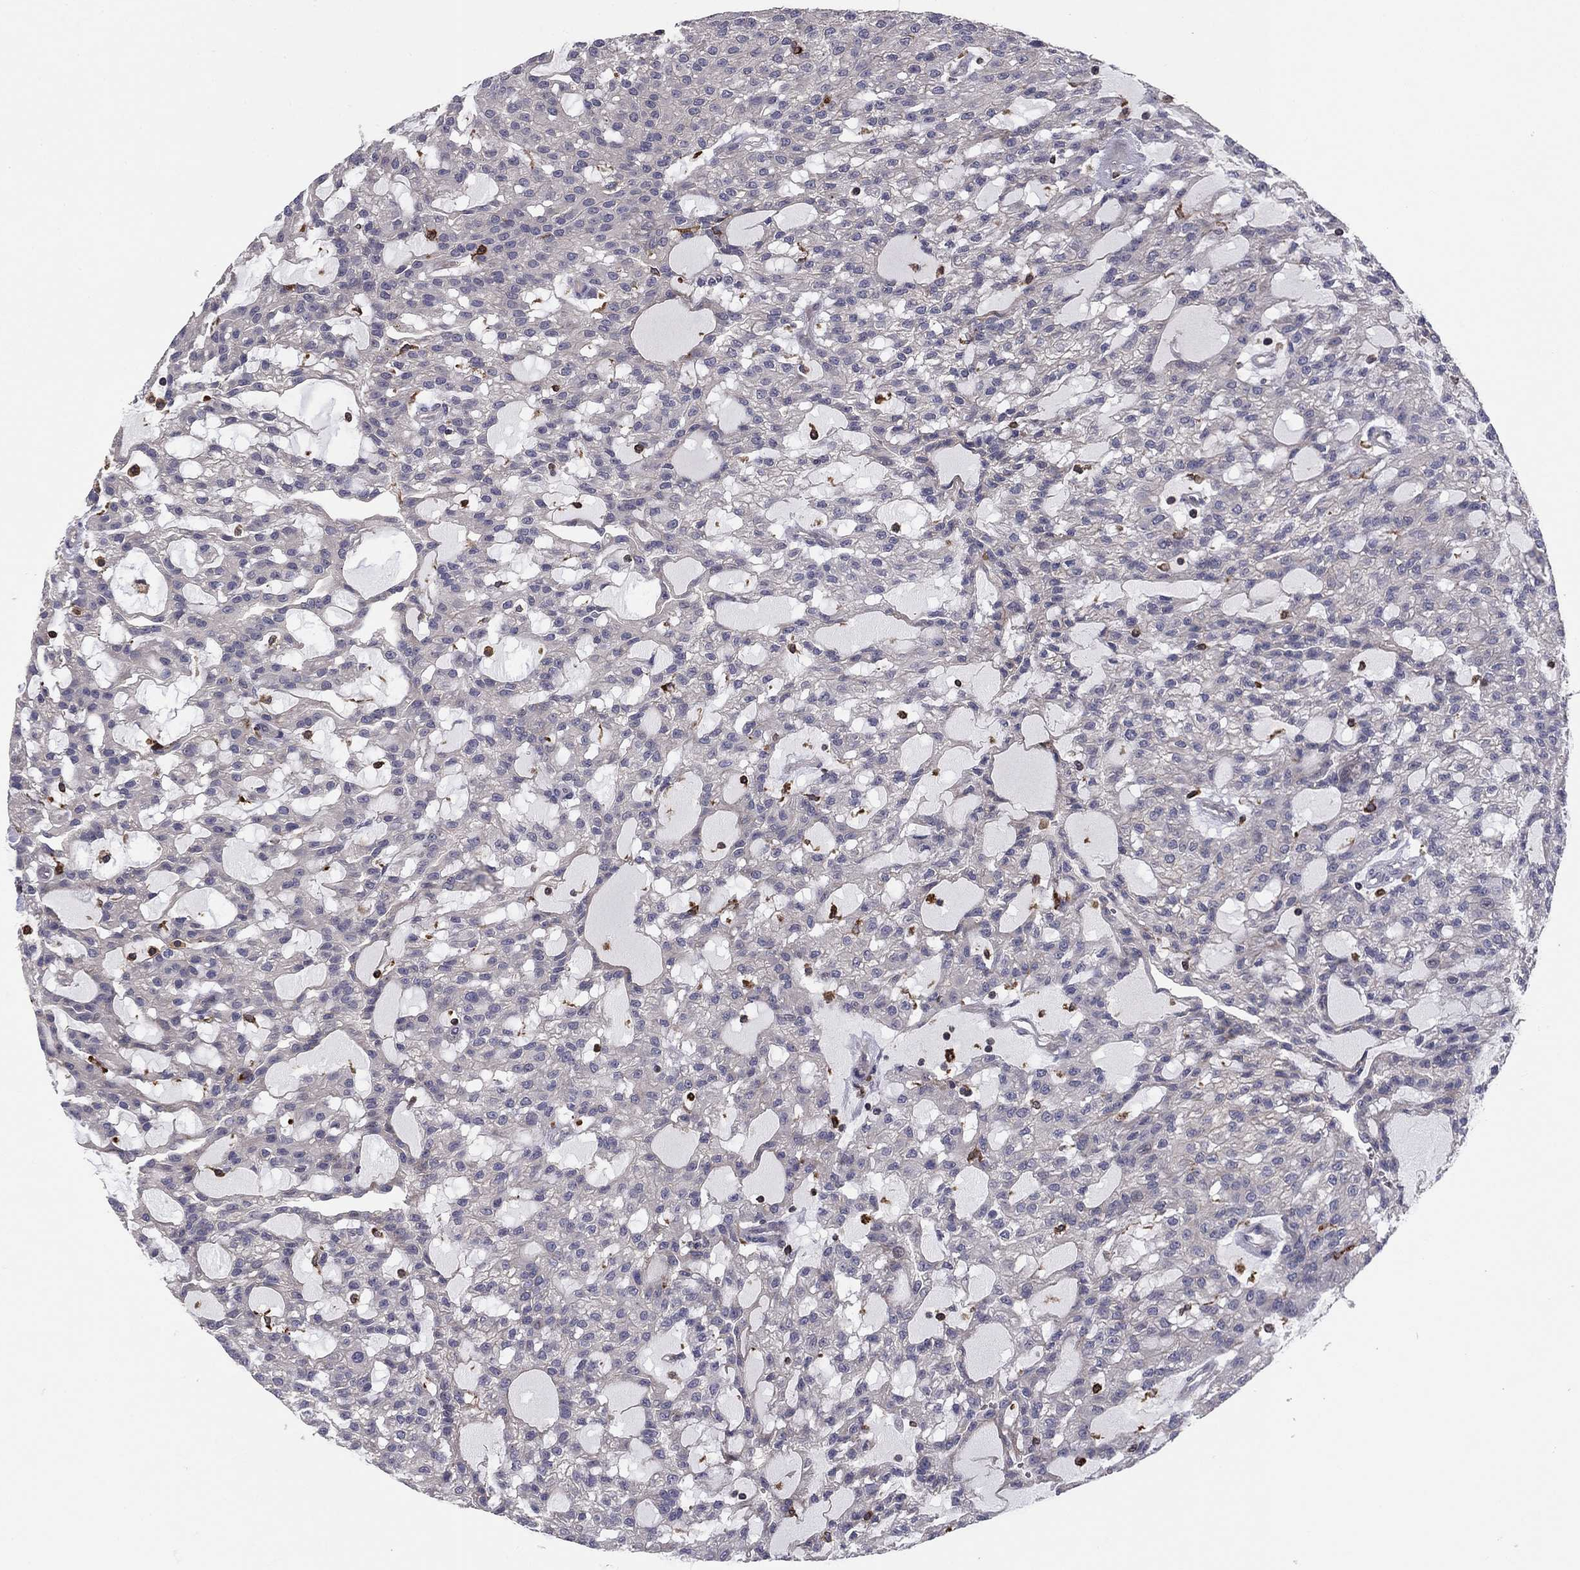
{"staining": {"intensity": "negative", "quantity": "none", "location": "none"}, "tissue": "renal cancer", "cell_type": "Tumor cells", "image_type": "cancer", "snomed": [{"axis": "morphology", "description": "Adenocarcinoma, NOS"}, {"axis": "topography", "description": "Kidney"}], "caption": "Immunohistochemical staining of renal adenocarcinoma shows no significant expression in tumor cells. (IHC, brightfield microscopy, high magnification).", "gene": "PLCB2", "patient": {"sex": "male", "age": 63}}